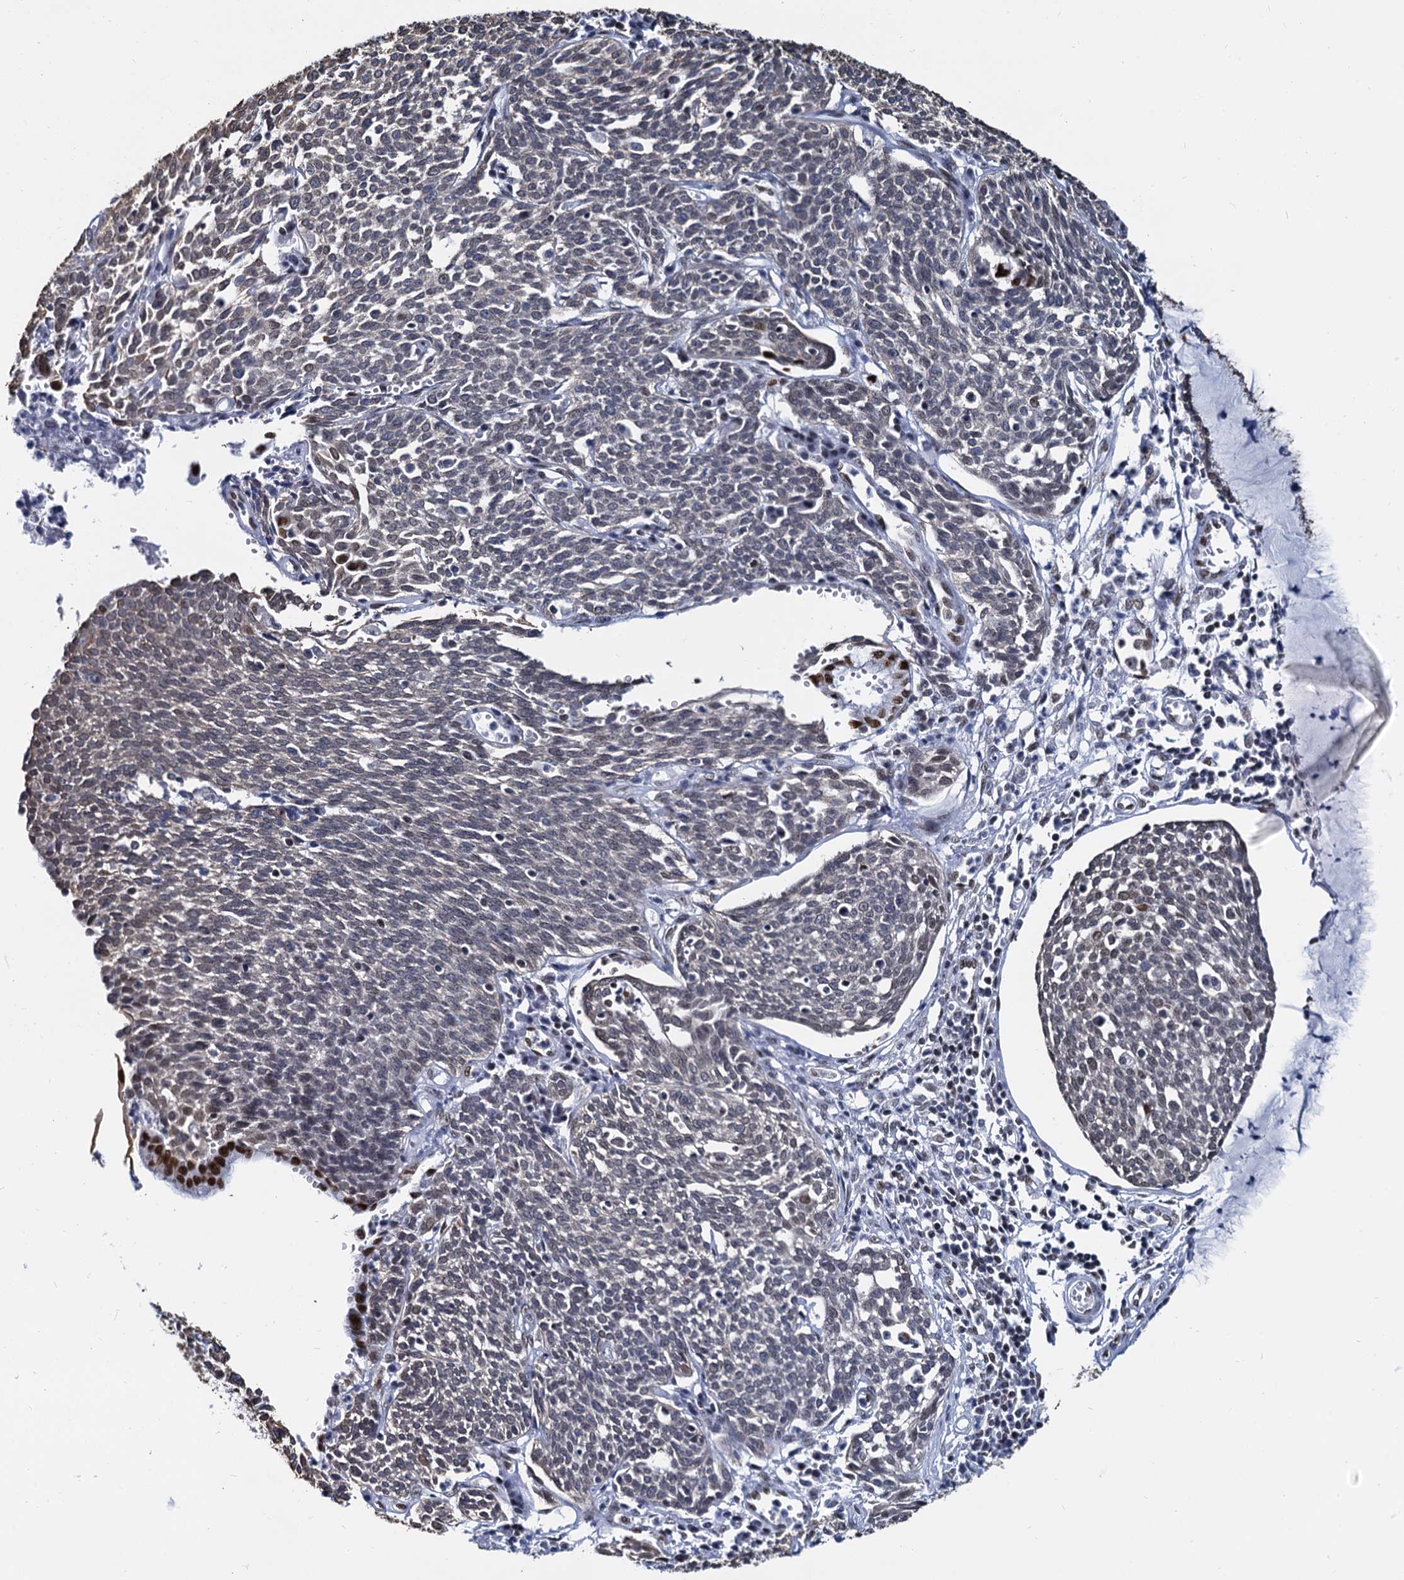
{"staining": {"intensity": "weak", "quantity": "25%-75%", "location": "nuclear"}, "tissue": "cervical cancer", "cell_type": "Tumor cells", "image_type": "cancer", "snomed": [{"axis": "morphology", "description": "Squamous cell carcinoma, NOS"}, {"axis": "topography", "description": "Cervix"}], "caption": "Cervical cancer (squamous cell carcinoma) tissue exhibits weak nuclear staining in about 25%-75% of tumor cells", "gene": "CMAS", "patient": {"sex": "female", "age": 34}}